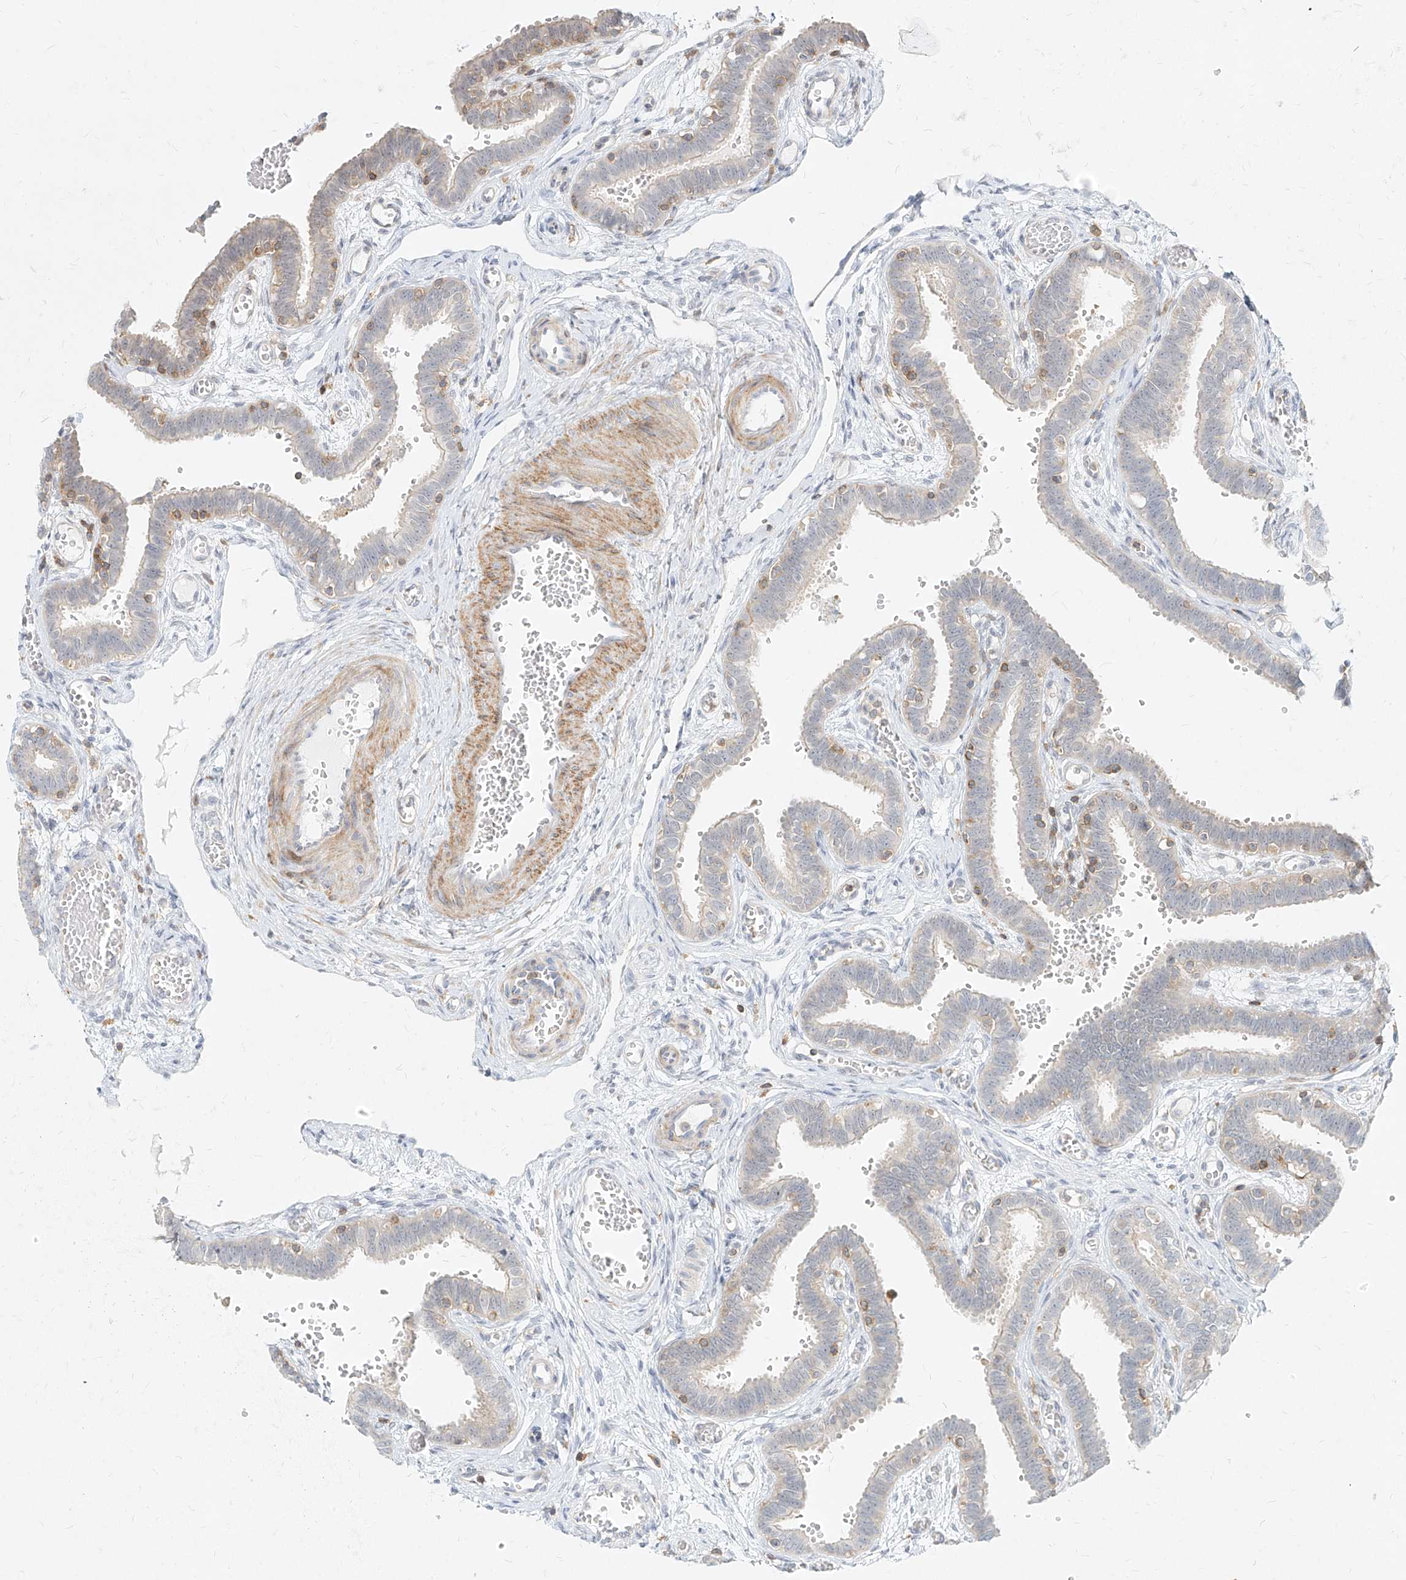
{"staining": {"intensity": "weak", "quantity": "<25%", "location": "cytoplasmic/membranous"}, "tissue": "fallopian tube", "cell_type": "Glandular cells", "image_type": "normal", "snomed": [{"axis": "morphology", "description": "Normal tissue, NOS"}, {"axis": "topography", "description": "Fallopian tube"}, {"axis": "topography", "description": "Placenta"}], "caption": "DAB (3,3'-diaminobenzidine) immunohistochemical staining of unremarkable human fallopian tube displays no significant positivity in glandular cells.", "gene": "SLC2A12", "patient": {"sex": "female", "age": 32}}